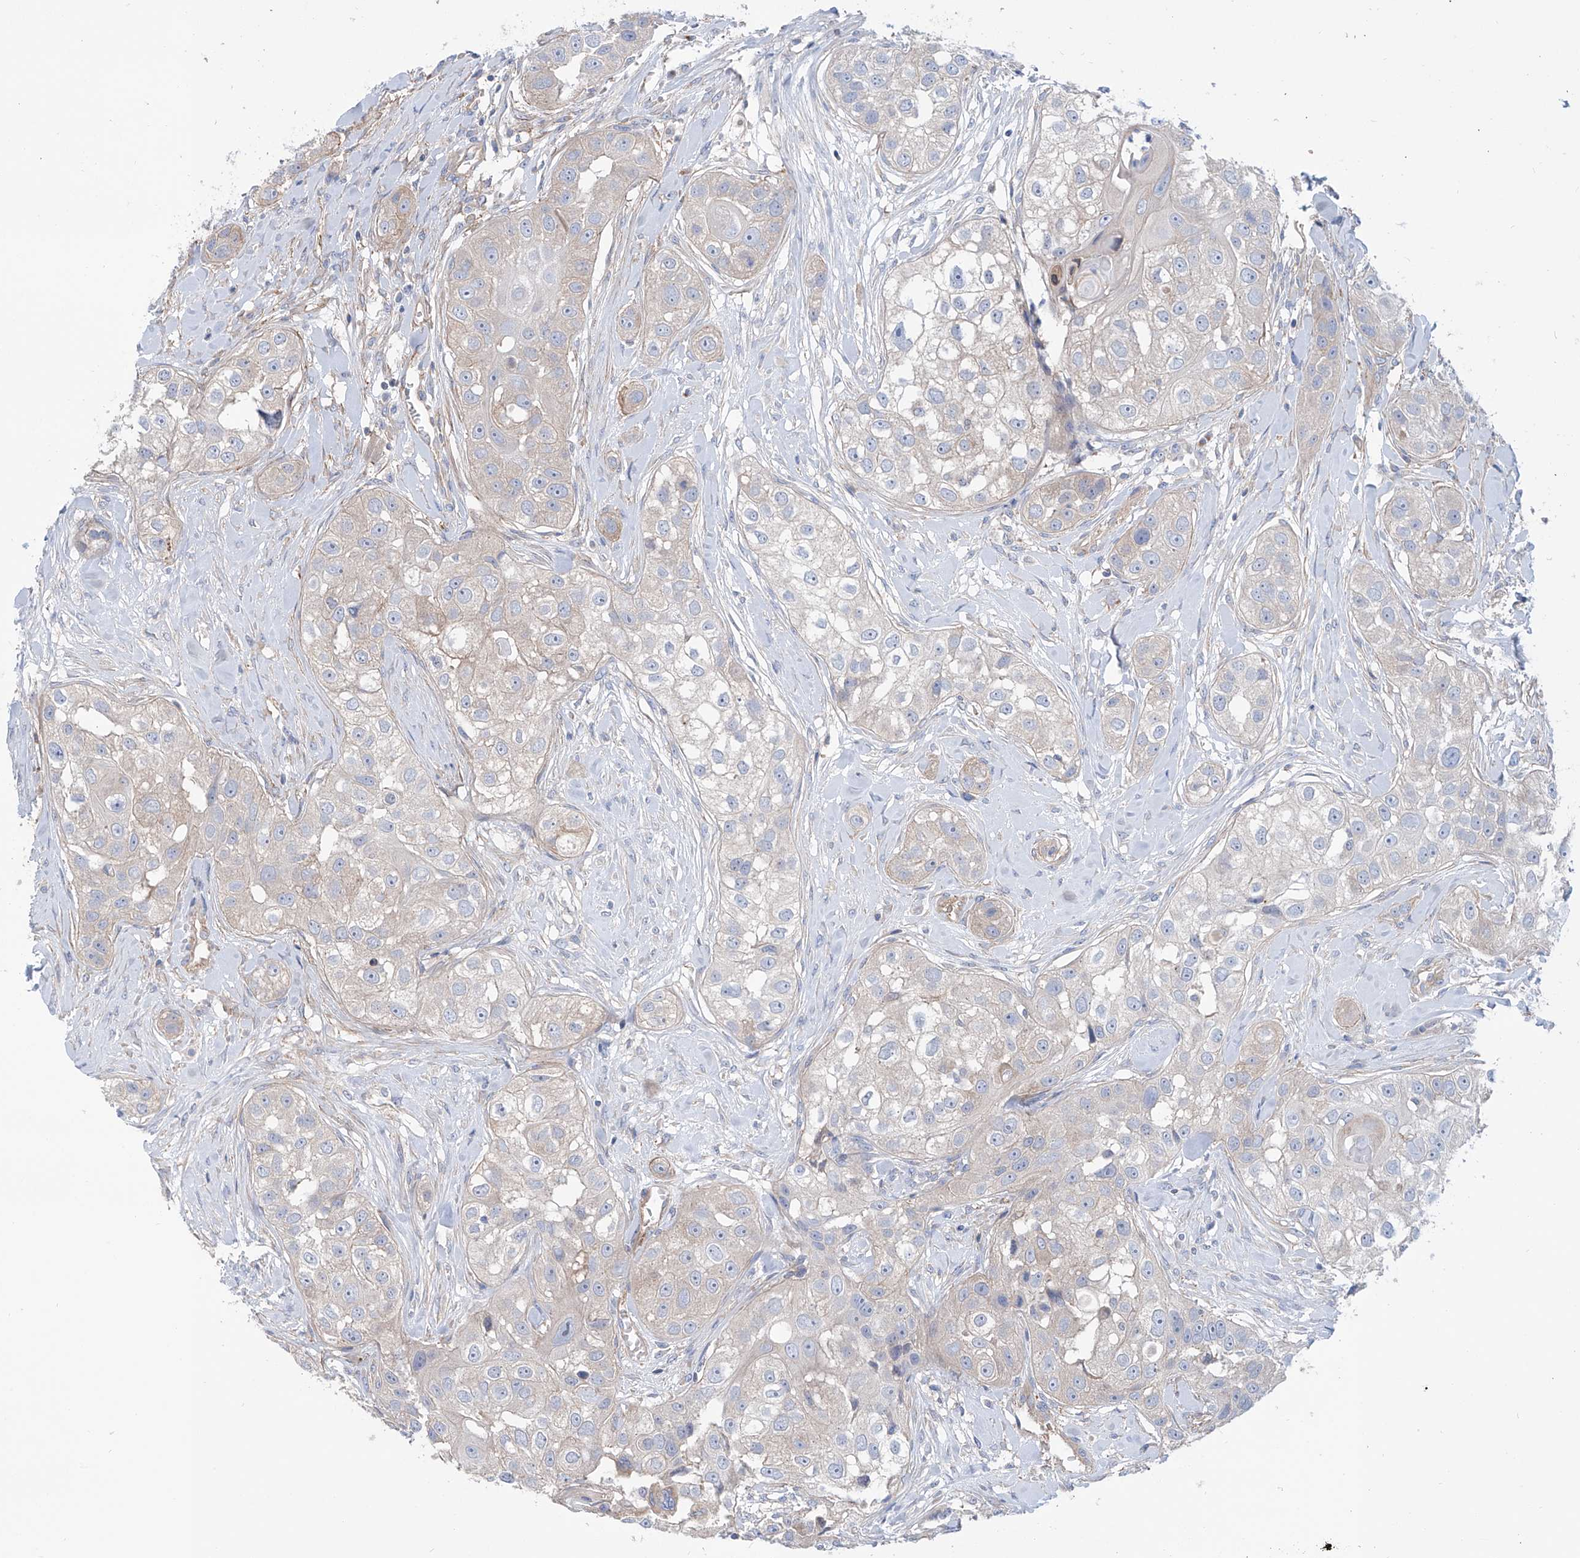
{"staining": {"intensity": "negative", "quantity": "none", "location": "none"}, "tissue": "head and neck cancer", "cell_type": "Tumor cells", "image_type": "cancer", "snomed": [{"axis": "morphology", "description": "Normal tissue, NOS"}, {"axis": "morphology", "description": "Squamous cell carcinoma, NOS"}, {"axis": "topography", "description": "Skeletal muscle"}, {"axis": "topography", "description": "Head-Neck"}], "caption": "A high-resolution histopathology image shows immunohistochemistry (IHC) staining of head and neck cancer, which shows no significant staining in tumor cells.", "gene": "TMEM209", "patient": {"sex": "male", "age": 51}}